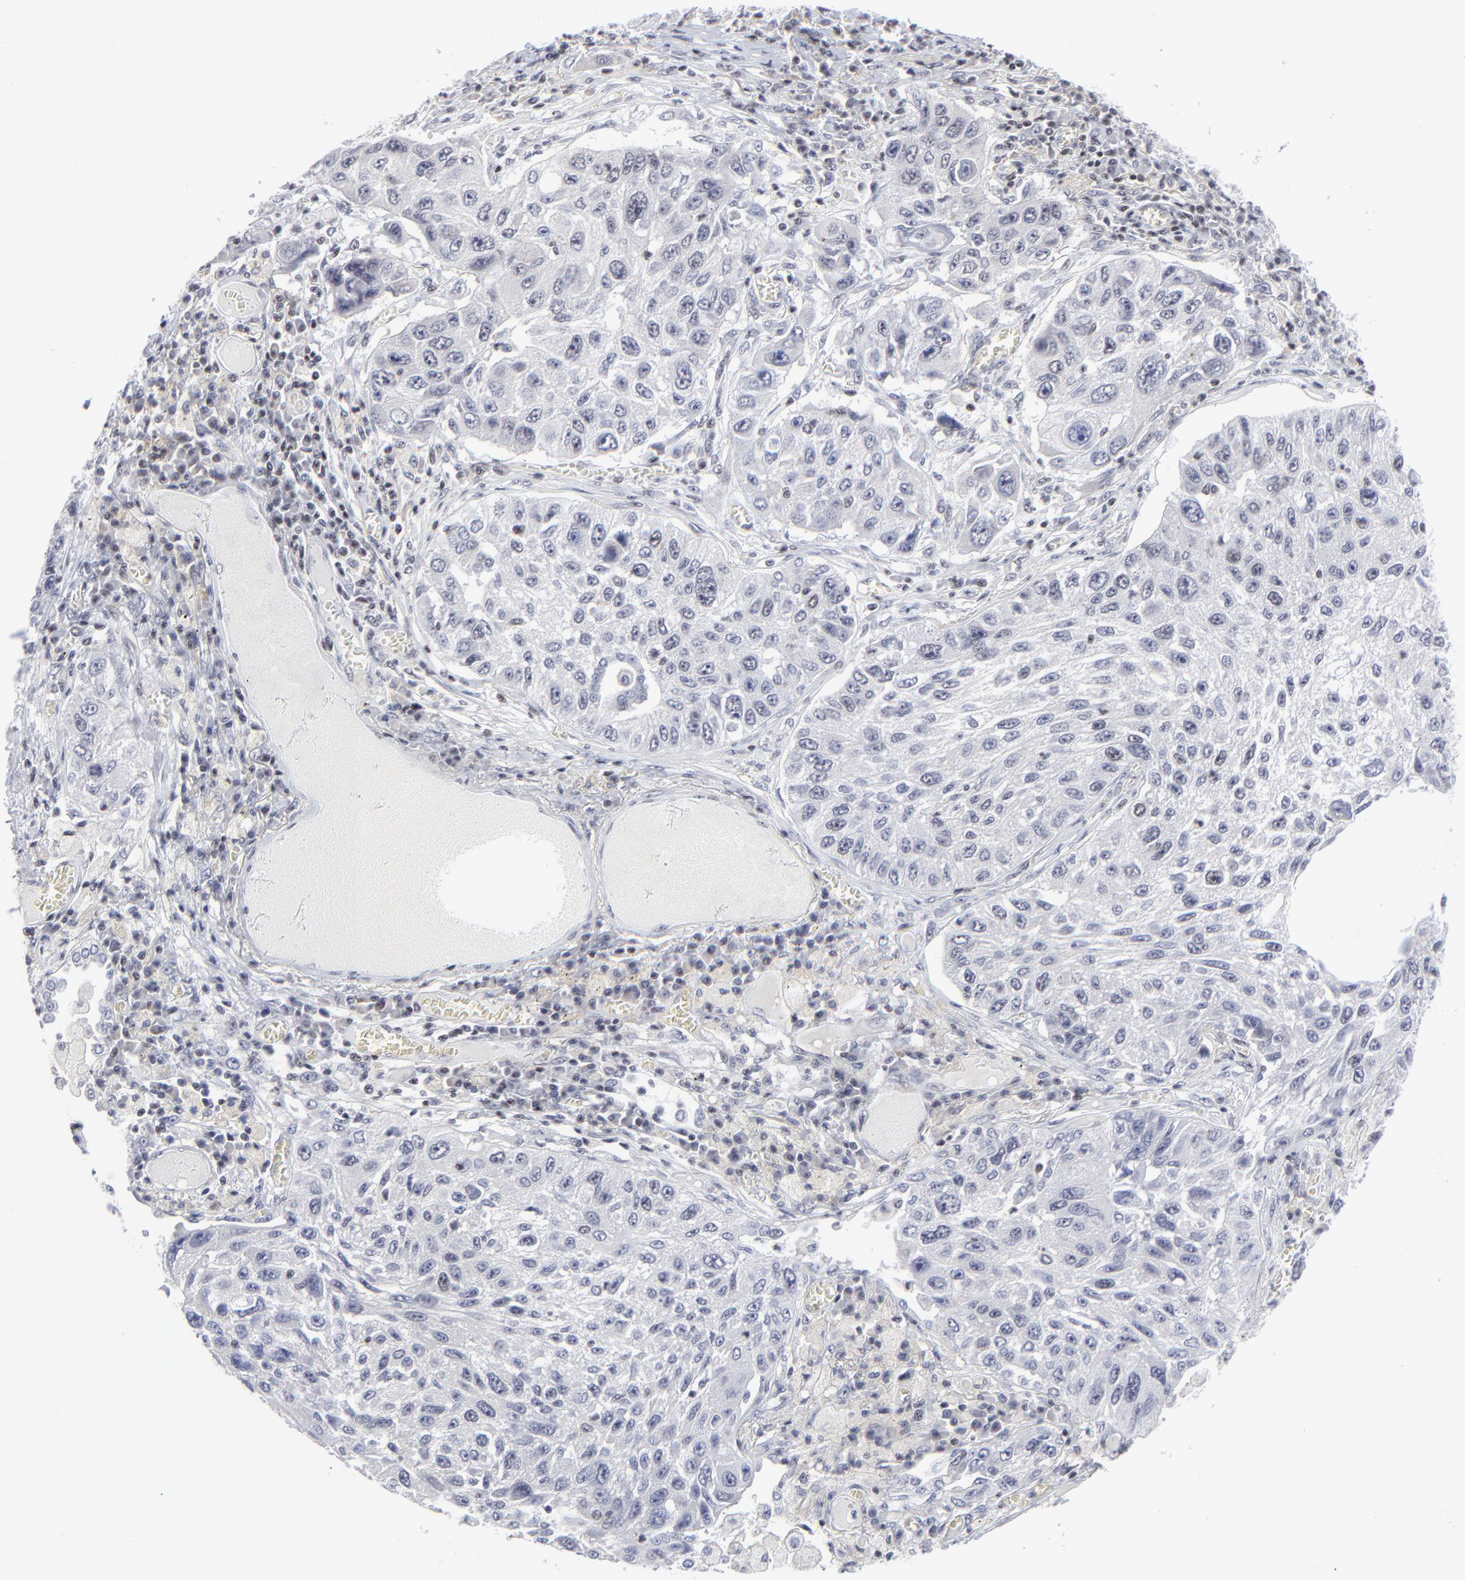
{"staining": {"intensity": "weak", "quantity": "<25%", "location": "nuclear"}, "tissue": "lung cancer", "cell_type": "Tumor cells", "image_type": "cancer", "snomed": [{"axis": "morphology", "description": "Squamous cell carcinoma, NOS"}, {"axis": "topography", "description": "Lung"}], "caption": "Human lung squamous cell carcinoma stained for a protein using immunohistochemistry (IHC) demonstrates no positivity in tumor cells.", "gene": "SP2", "patient": {"sex": "male", "age": 71}}